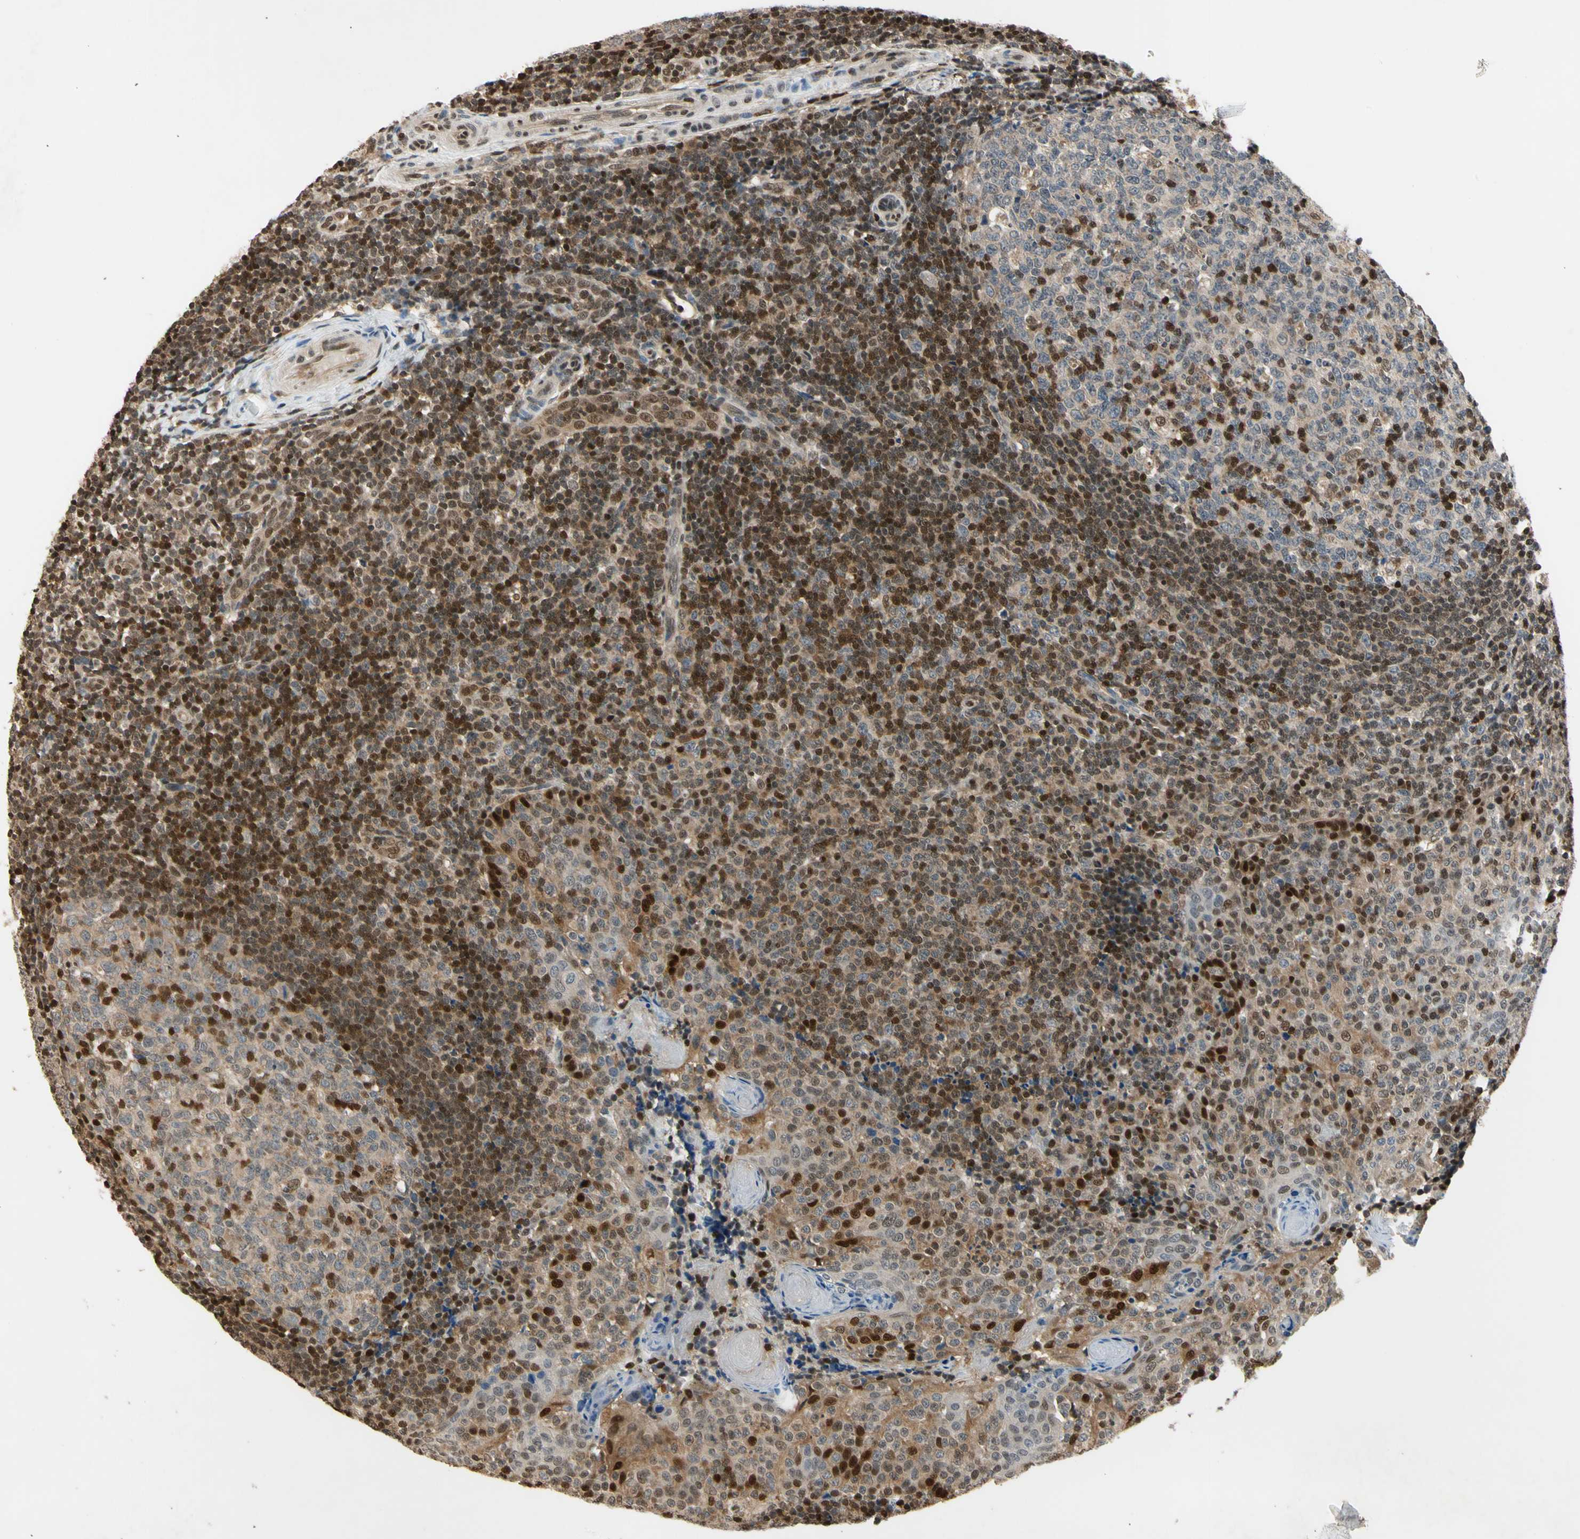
{"staining": {"intensity": "moderate", "quantity": "<25%", "location": "nuclear"}, "tissue": "tonsil", "cell_type": "Germinal center cells", "image_type": "normal", "snomed": [{"axis": "morphology", "description": "Normal tissue, NOS"}, {"axis": "topography", "description": "Tonsil"}], "caption": "This is a photomicrograph of immunohistochemistry staining of normal tonsil, which shows moderate staining in the nuclear of germinal center cells.", "gene": "GSR", "patient": {"sex": "female", "age": 19}}